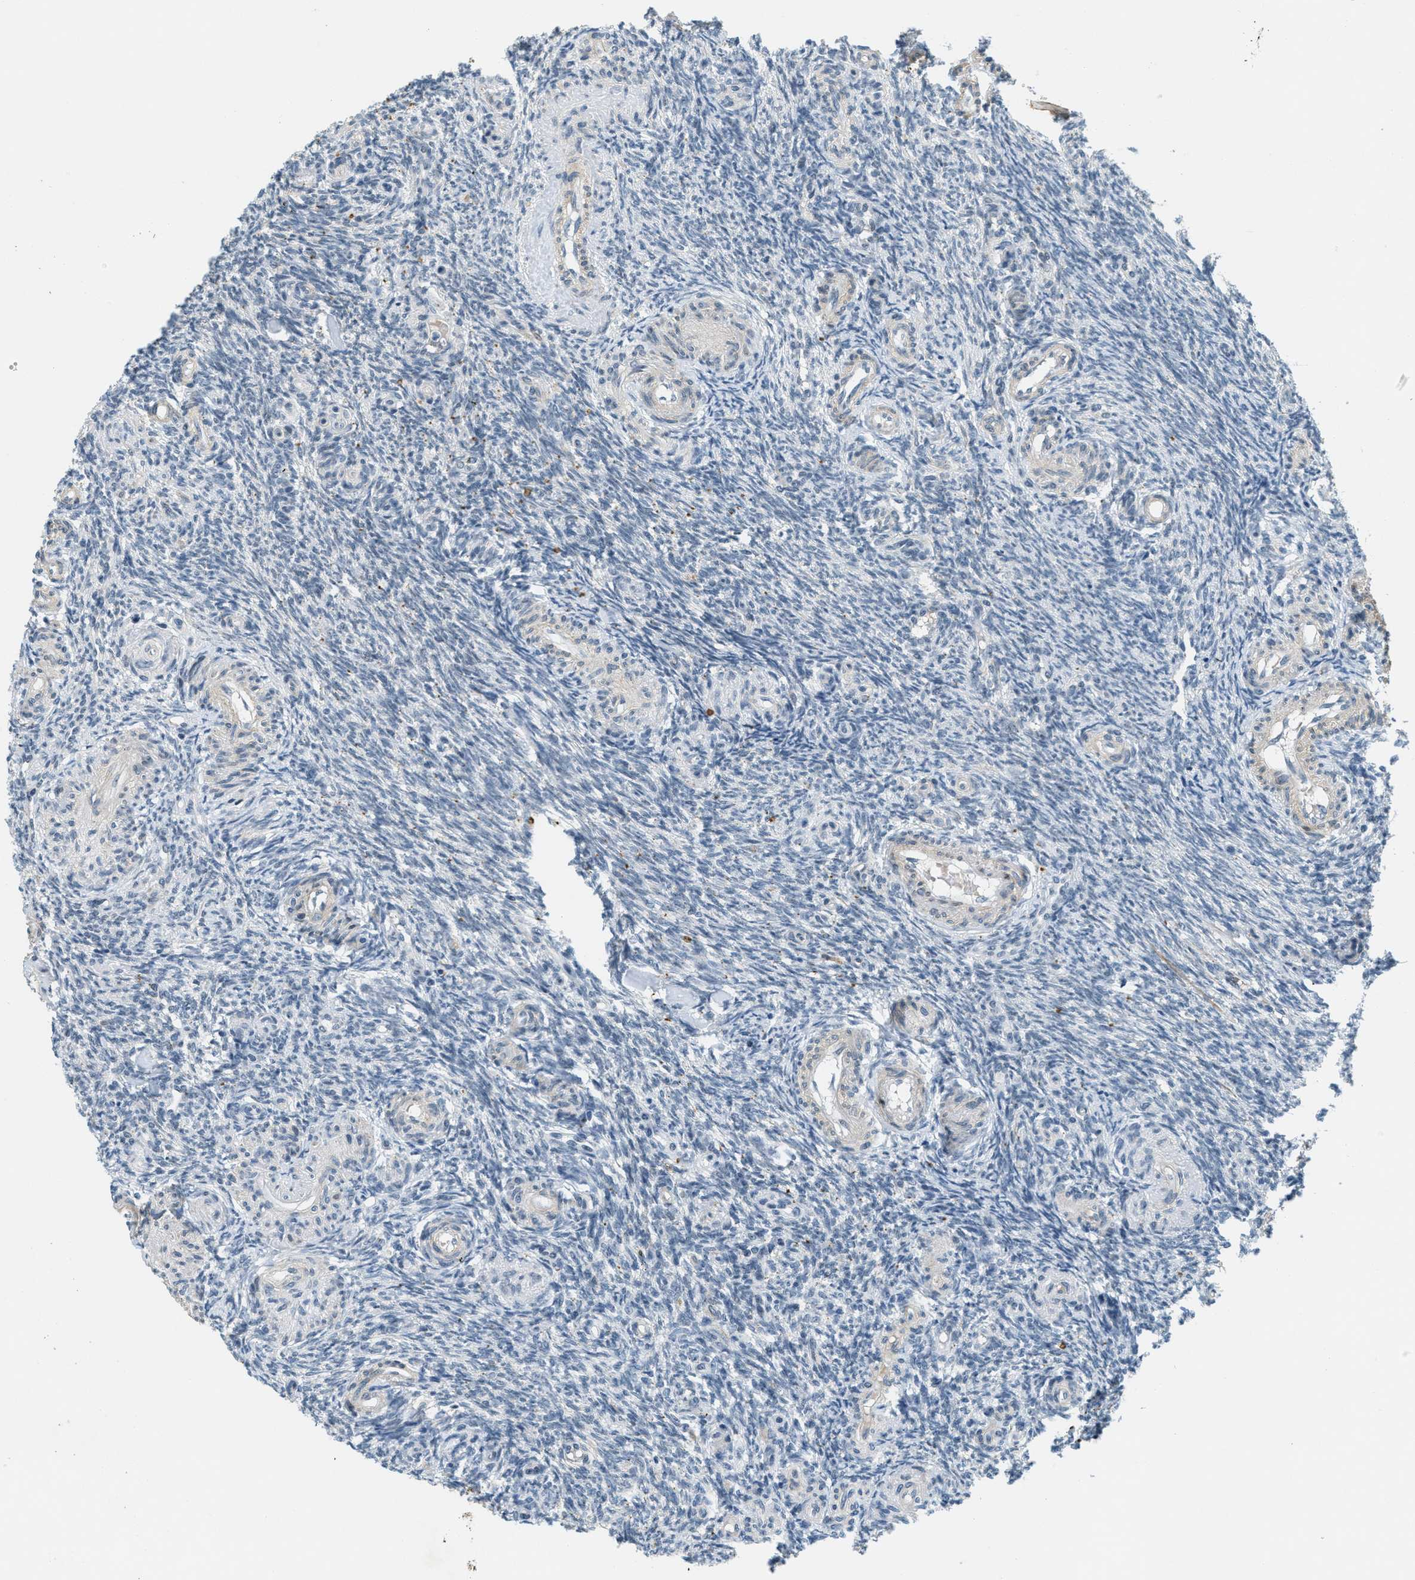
{"staining": {"intensity": "moderate", "quantity": ">75%", "location": "nuclear"}, "tissue": "ovary", "cell_type": "Follicle cells", "image_type": "normal", "snomed": [{"axis": "morphology", "description": "Normal tissue, NOS"}, {"axis": "topography", "description": "Ovary"}], "caption": "An immunohistochemistry image of normal tissue is shown. Protein staining in brown labels moderate nuclear positivity in ovary within follicle cells.", "gene": "DDX47", "patient": {"sex": "female", "age": 41}}